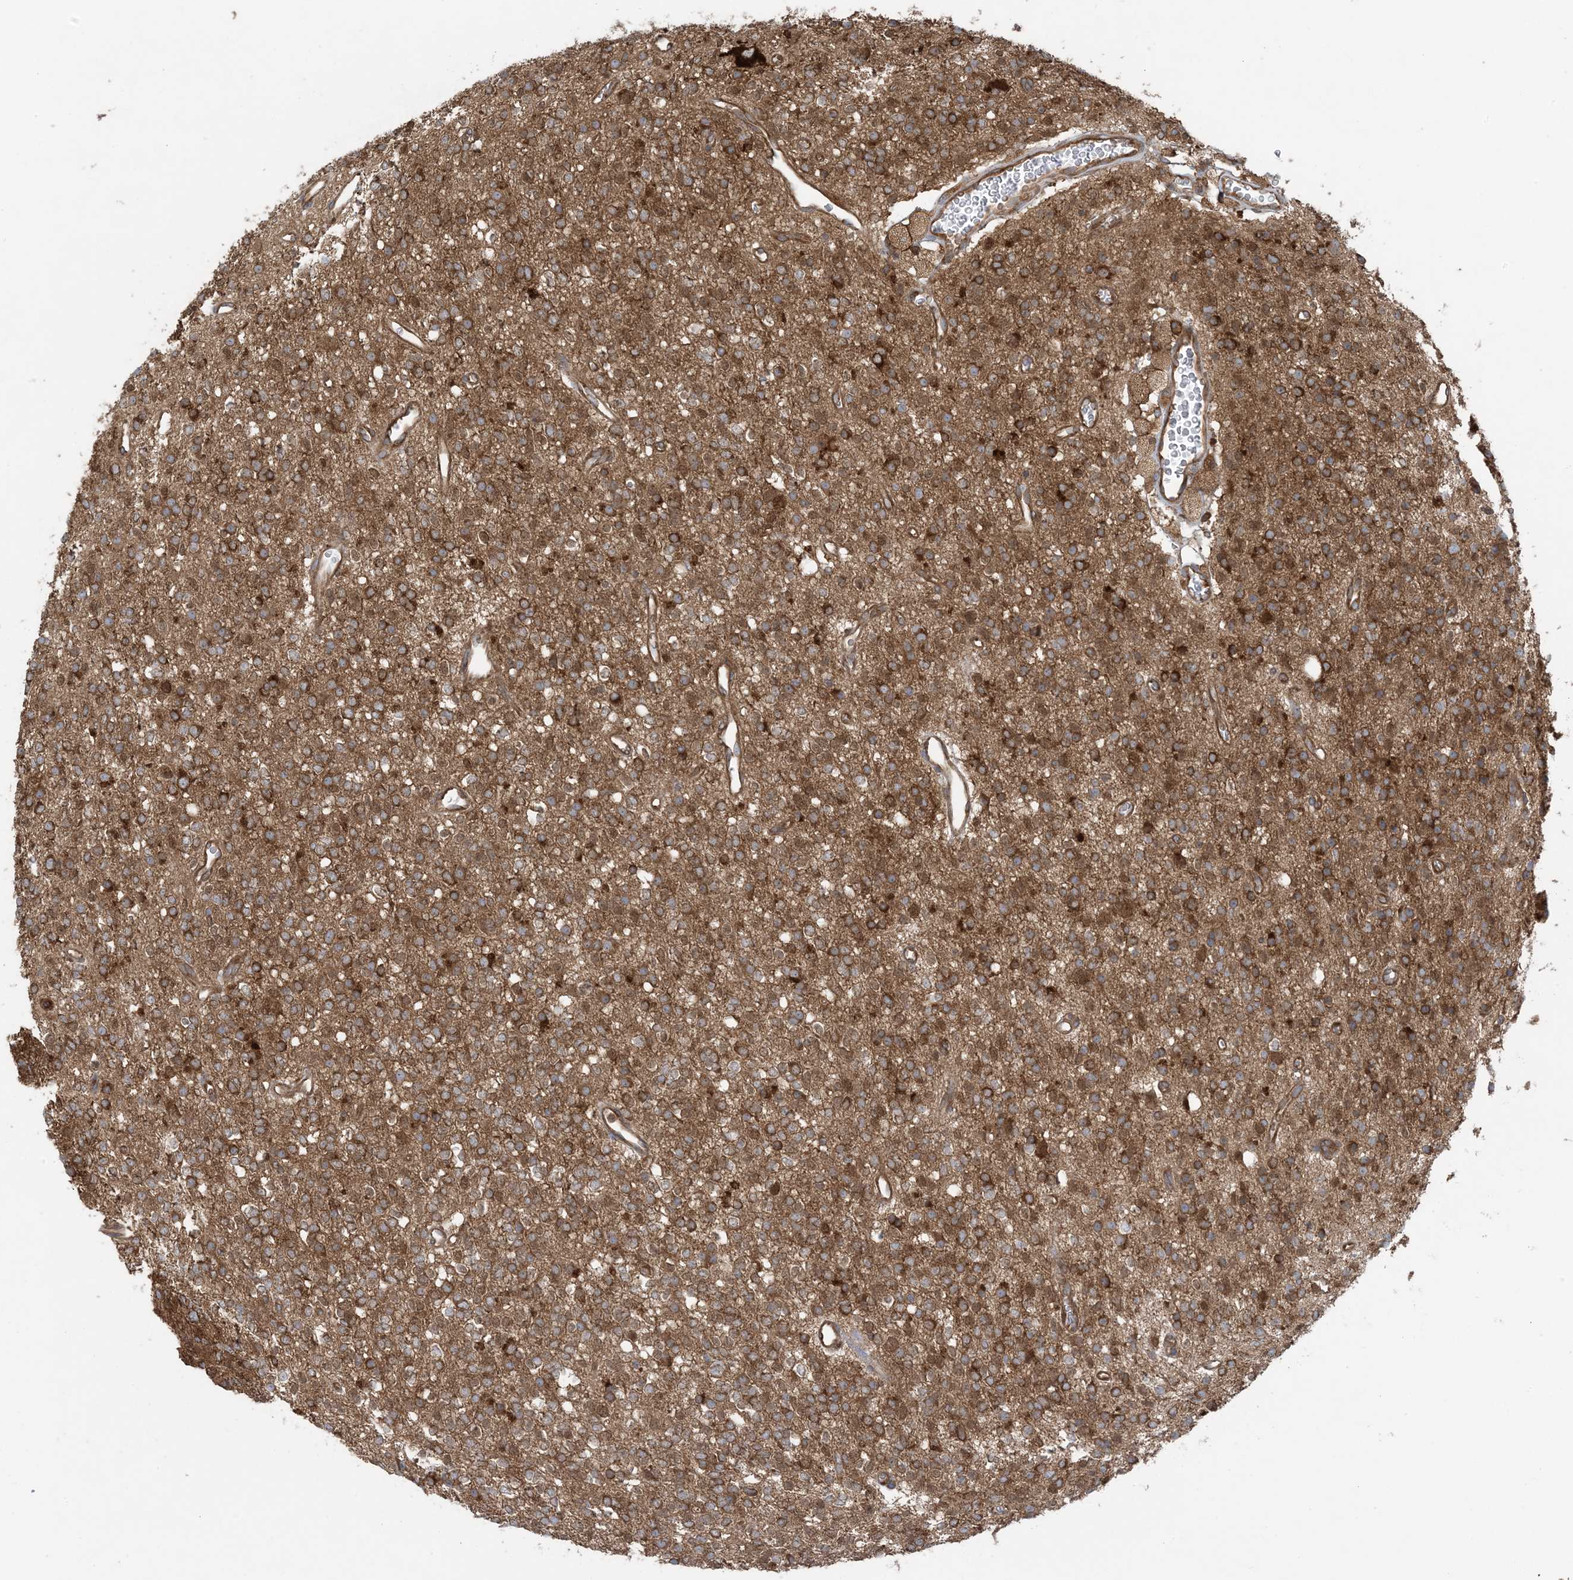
{"staining": {"intensity": "strong", "quantity": "25%-75%", "location": "cytoplasmic/membranous"}, "tissue": "glioma", "cell_type": "Tumor cells", "image_type": "cancer", "snomed": [{"axis": "morphology", "description": "Glioma, malignant, High grade"}, {"axis": "topography", "description": "Brain"}], "caption": "Immunohistochemistry (IHC) image of neoplastic tissue: human glioma stained using immunohistochemistry exhibits high levels of strong protein expression localized specifically in the cytoplasmic/membranous of tumor cells, appearing as a cytoplasmic/membranous brown color.", "gene": "OLA1", "patient": {"sex": "male", "age": 34}}